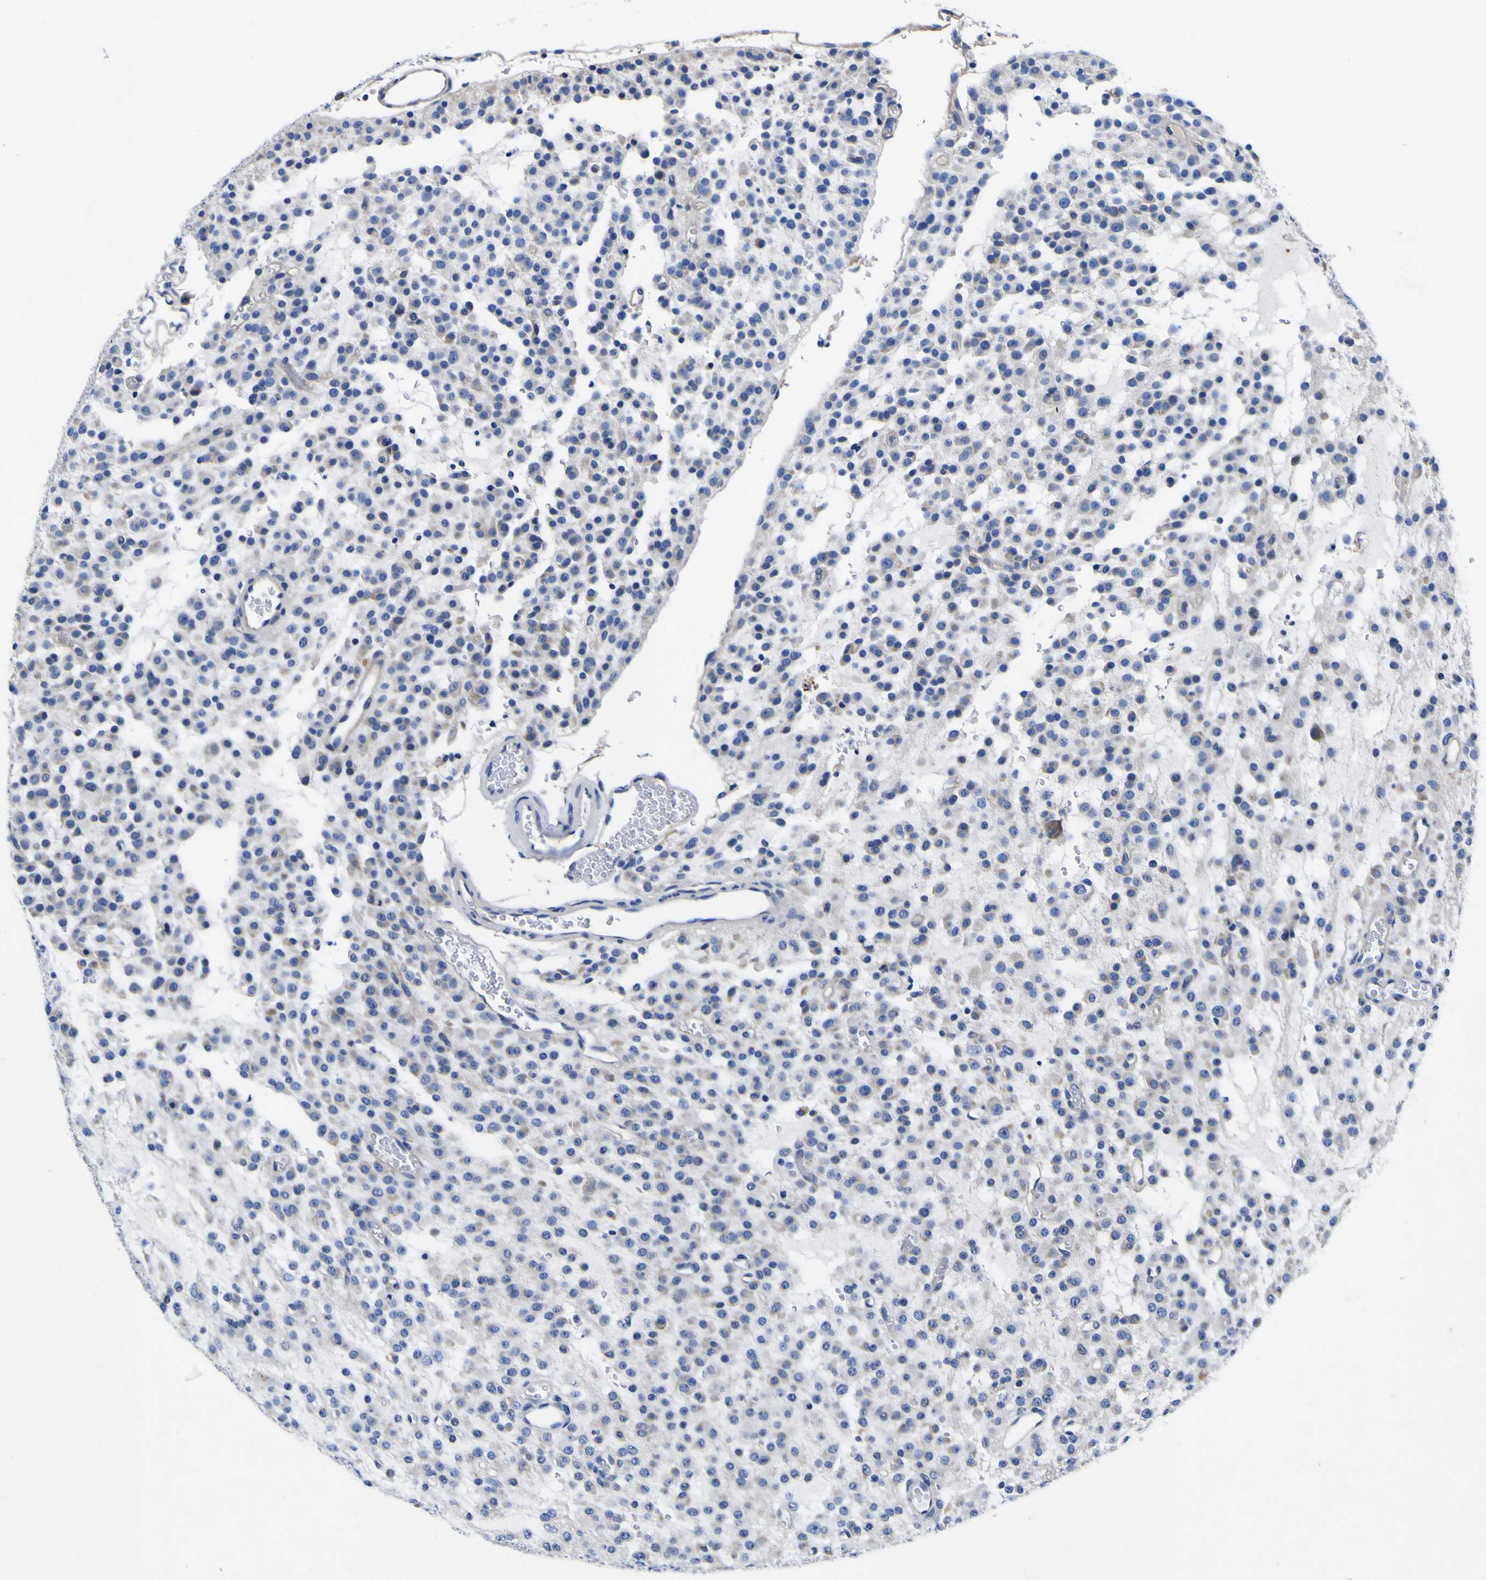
{"staining": {"intensity": "negative", "quantity": "none", "location": "none"}, "tissue": "glioma", "cell_type": "Tumor cells", "image_type": "cancer", "snomed": [{"axis": "morphology", "description": "Glioma, malignant, Low grade"}, {"axis": "topography", "description": "Brain"}], "caption": "A high-resolution micrograph shows immunohistochemistry (IHC) staining of low-grade glioma (malignant), which reveals no significant positivity in tumor cells.", "gene": "VASN", "patient": {"sex": "male", "age": 38}}